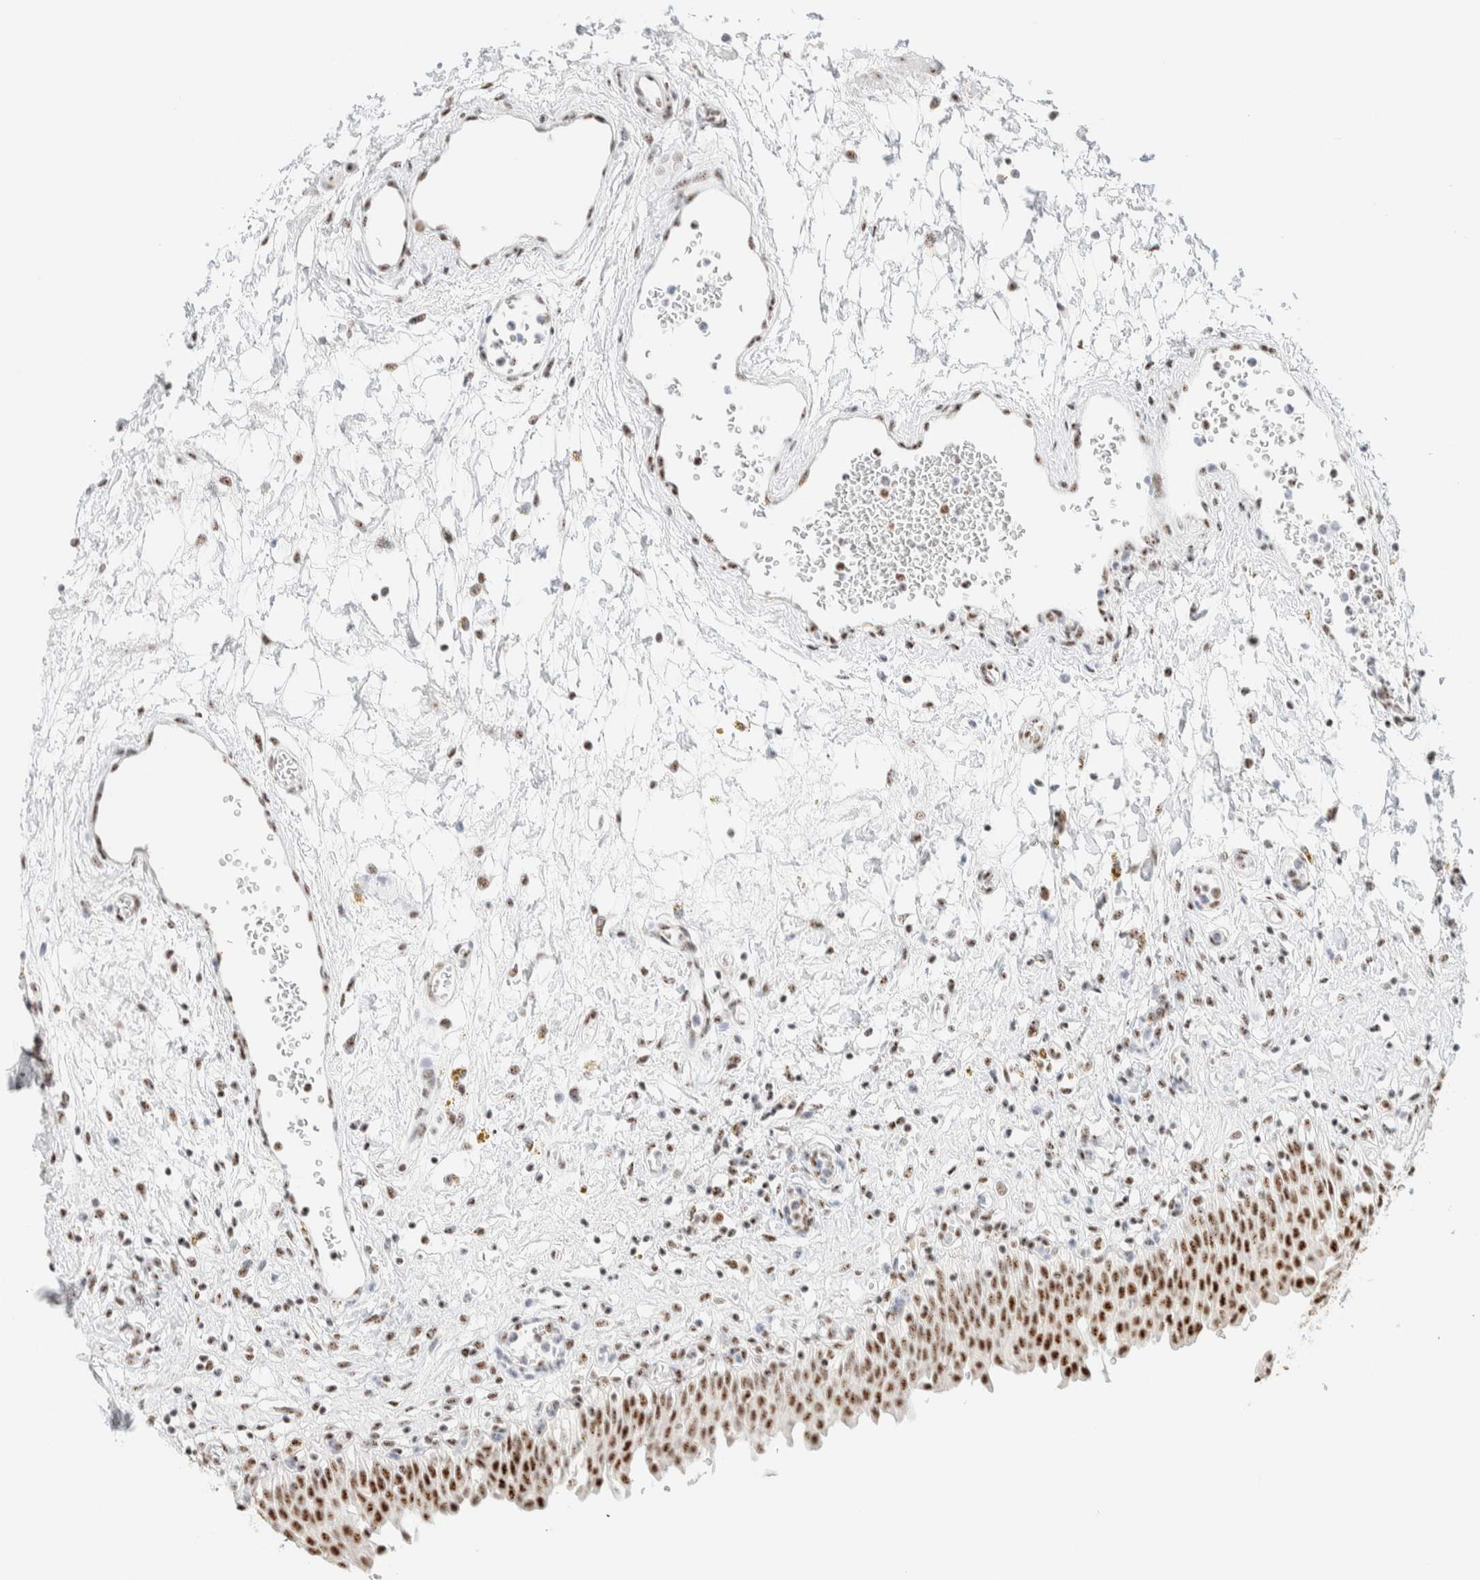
{"staining": {"intensity": "strong", "quantity": ">75%", "location": "nuclear"}, "tissue": "urinary bladder", "cell_type": "Urothelial cells", "image_type": "normal", "snomed": [{"axis": "morphology", "description": "Urothelial carcinoma, High grade"}, {"axis": "topography", "description": "Urinary bladder"}], "caption": "This is a micrograph of IHC staining of normal urinary bladder, which shows strong expression in the nuclear of urothelial cells.", "gene": "SON", "patient": {"sex": "male", "age": 46}}